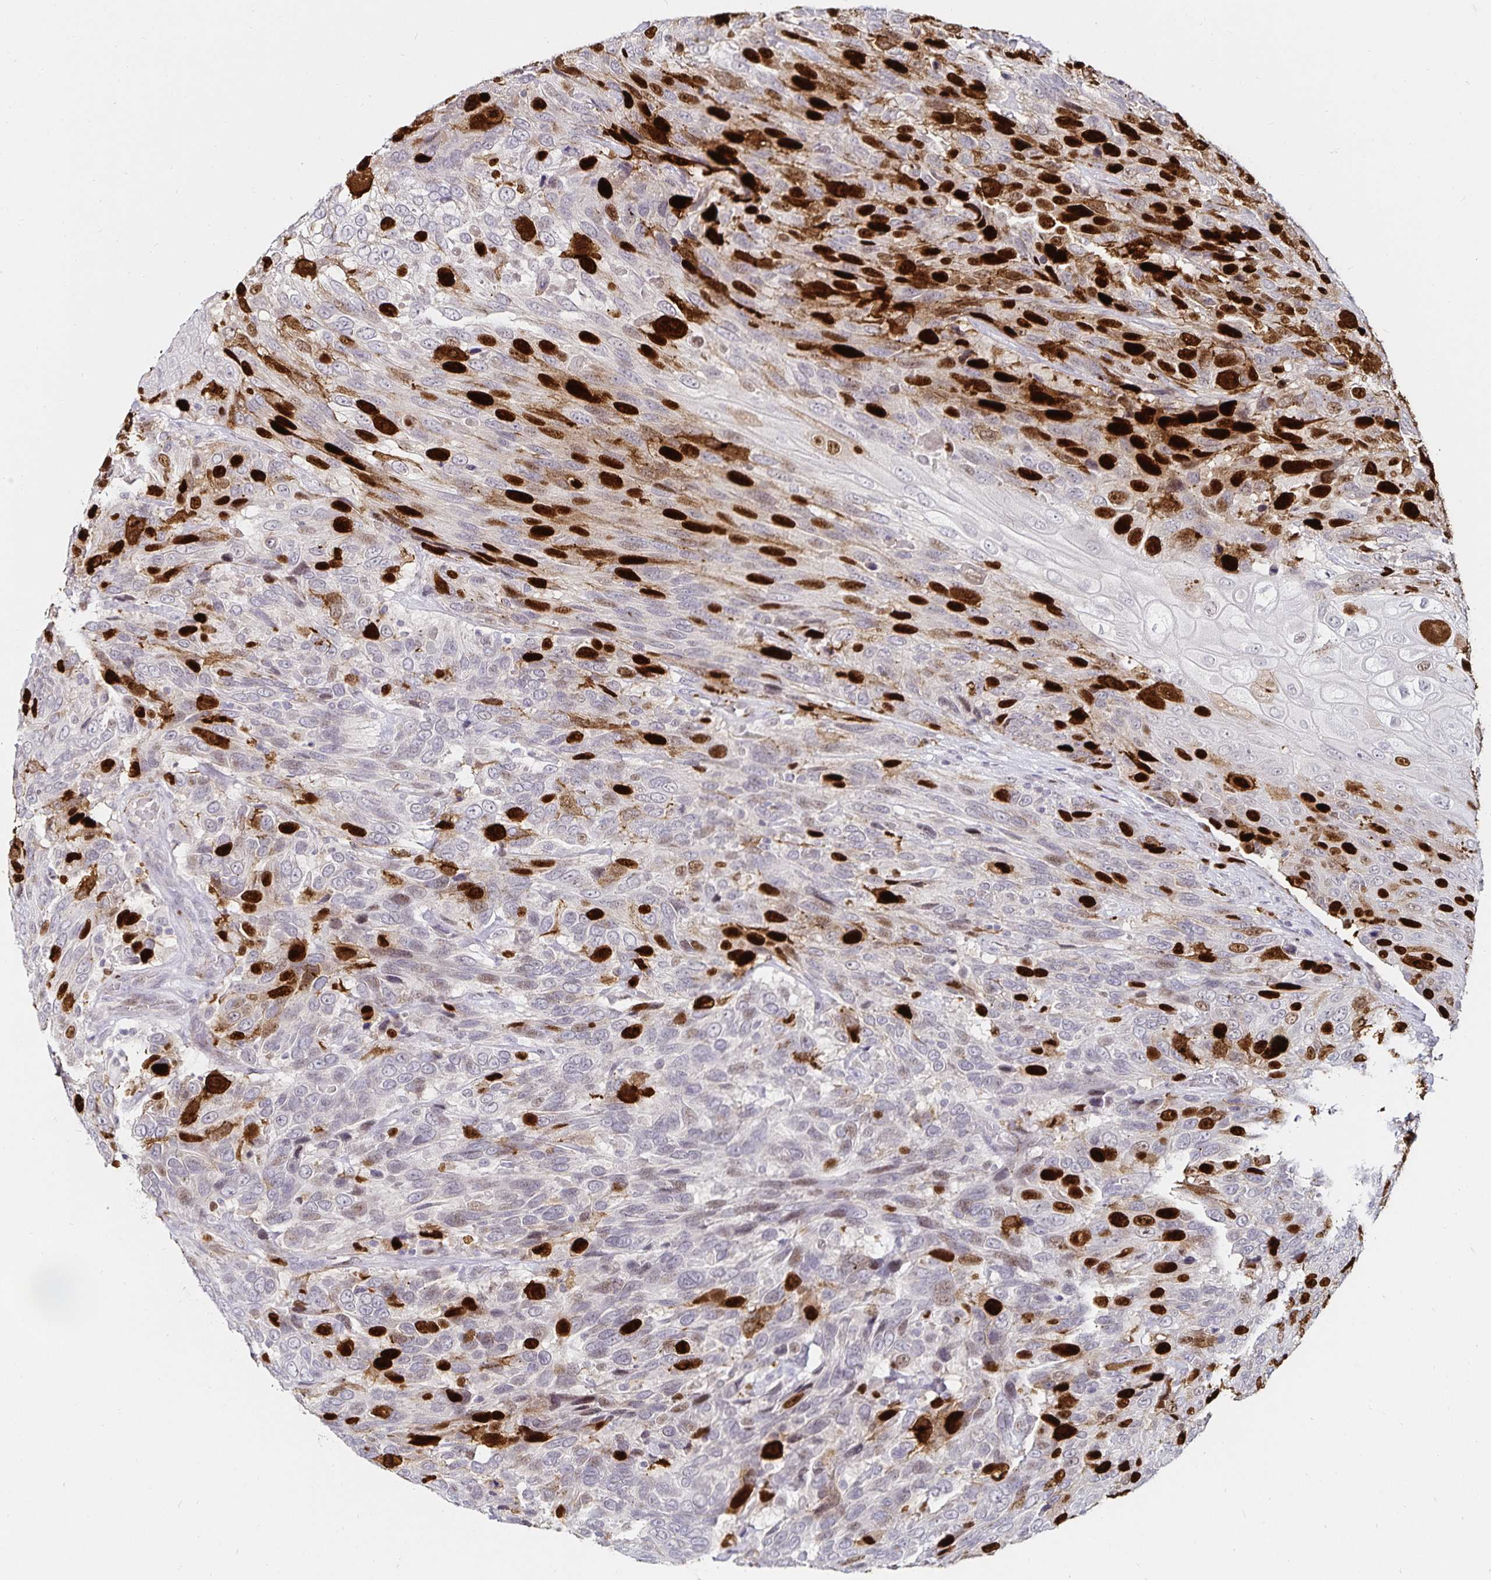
{"staining": {"intensity": "strong", "quantity": "25%-75%", "location": "nuclear"}, "tissue": "urothelial cancer", "cell_type": "Tumor cells", "image_type": "cancer", "snomed": [{"axis": "morphology", "description": "Urothelial carcinoma, High grade"}, {"axis": "topography", "description": "Urinary bladder"}], "caption": "The micrograph demonstrates a brown stain indicating the presence of a protein in the nuclear of tumor cells in urothelial carcinoma (high-grade). (Brightfield microscopy of DAB IHC at high magnification).", "gene": "ANLN", "patient": {"sex": "female", "age": 70}}